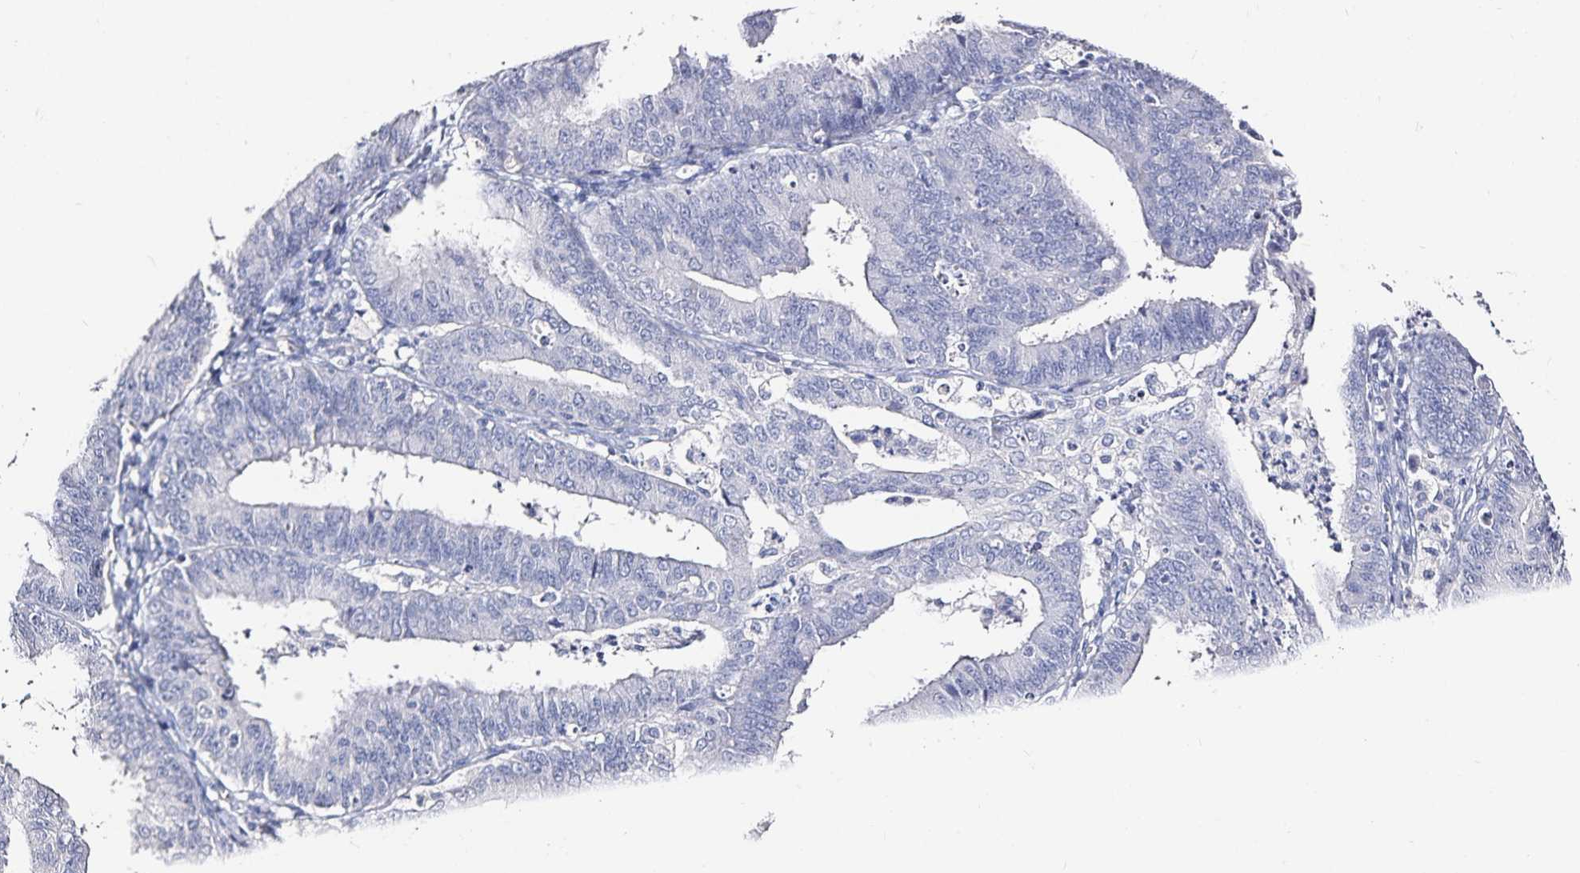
{"staining": {"intensity": "negative", "quantity": "none", "location": "none"}, "tissue": "endometrial cancer", "cell_type": "Tumor cells", "image_type": "cancer", "snomed": [{"axis": "morphology", "description": "Adenocarcinoma, NOS"}, {"axis": "topography", "description": "Endometrium"}], "caption": "This is an immunohistochemistry micrograph of endometrial adenocarcinoma. There is no staining in tumor cells.", "gene": "TTR", "patient": {"sex": "female", "age": 73}}